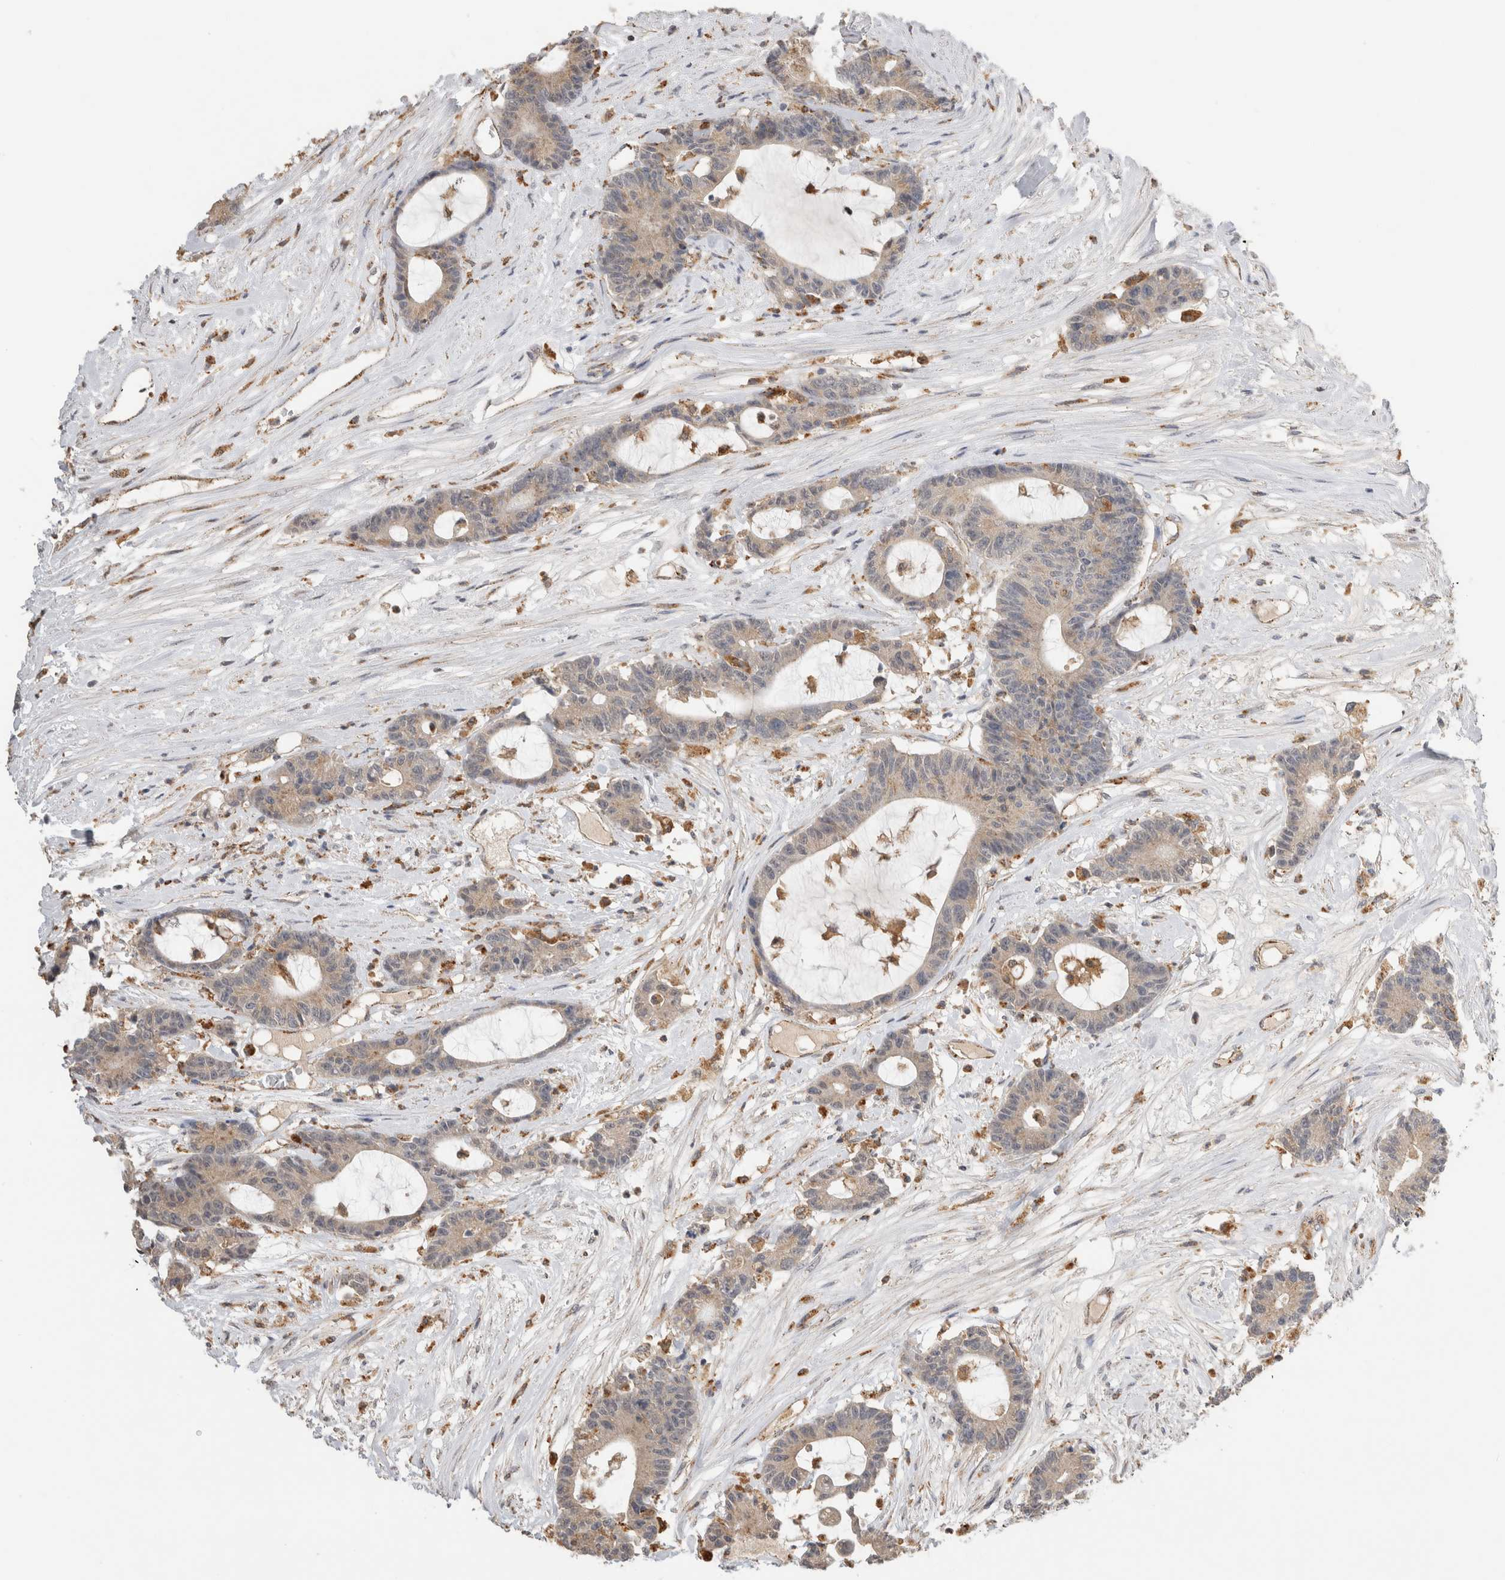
{"staining": {"intensity": "weak", "quantity": "<25%", "location": "cytoplasmic/membranous"}, "tissue": "colorectal cancer", "cell_type": "Tumor cells", "image_type": "cancer", "snomed": [{"axis": "morphology", "description": "Adenocarcinoma, NOS"}, {"axis": "topography", "description": "Colon"}], "caption": "Histopathology image shows no protein expression in tumor cells of adenocarcinoma (colorectal) tissue.", "gene": "GNS", "patient": {"sex": "female", "age": 84}}